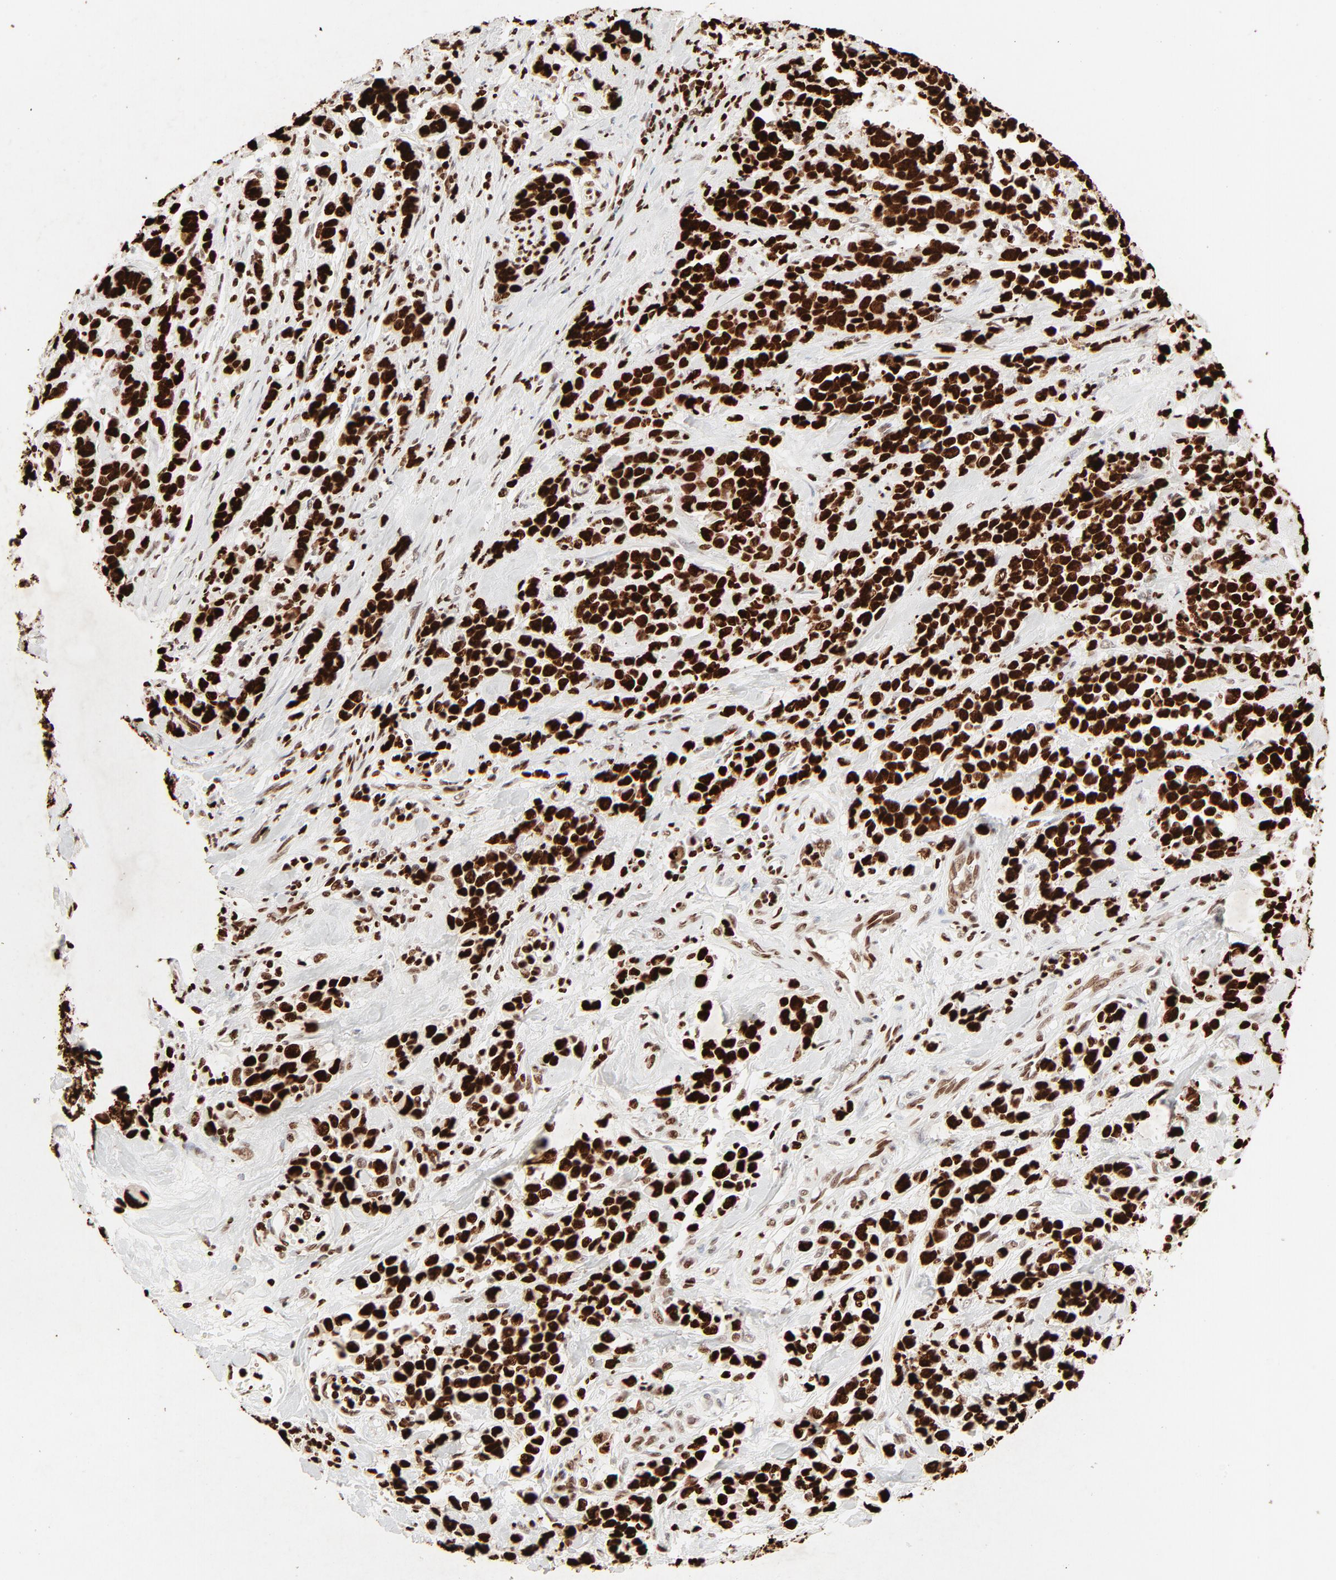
{"staining": {"intensity": "strong", "quantity": ">75%", "location": "nuclear"}, "tissue": "stomach cancer", "cell_type": "Tumor cells", "image_type": "cancer", "snomed": [{"axis": "morphology", "description": "Adenocarcinoma, NOS"}, {"axis": "topography", "description": "Stomach, upper"}], "caption": "Immunohistochemistry (DAB (3,3'-diaminobenzidine)) staining of human adenocarcinoma (stomach) displays strong nuclear protein positivity in about >75% of tumor cells.", "gene": "HMGB2", "patient": {"sex": "male", "age": 71}}